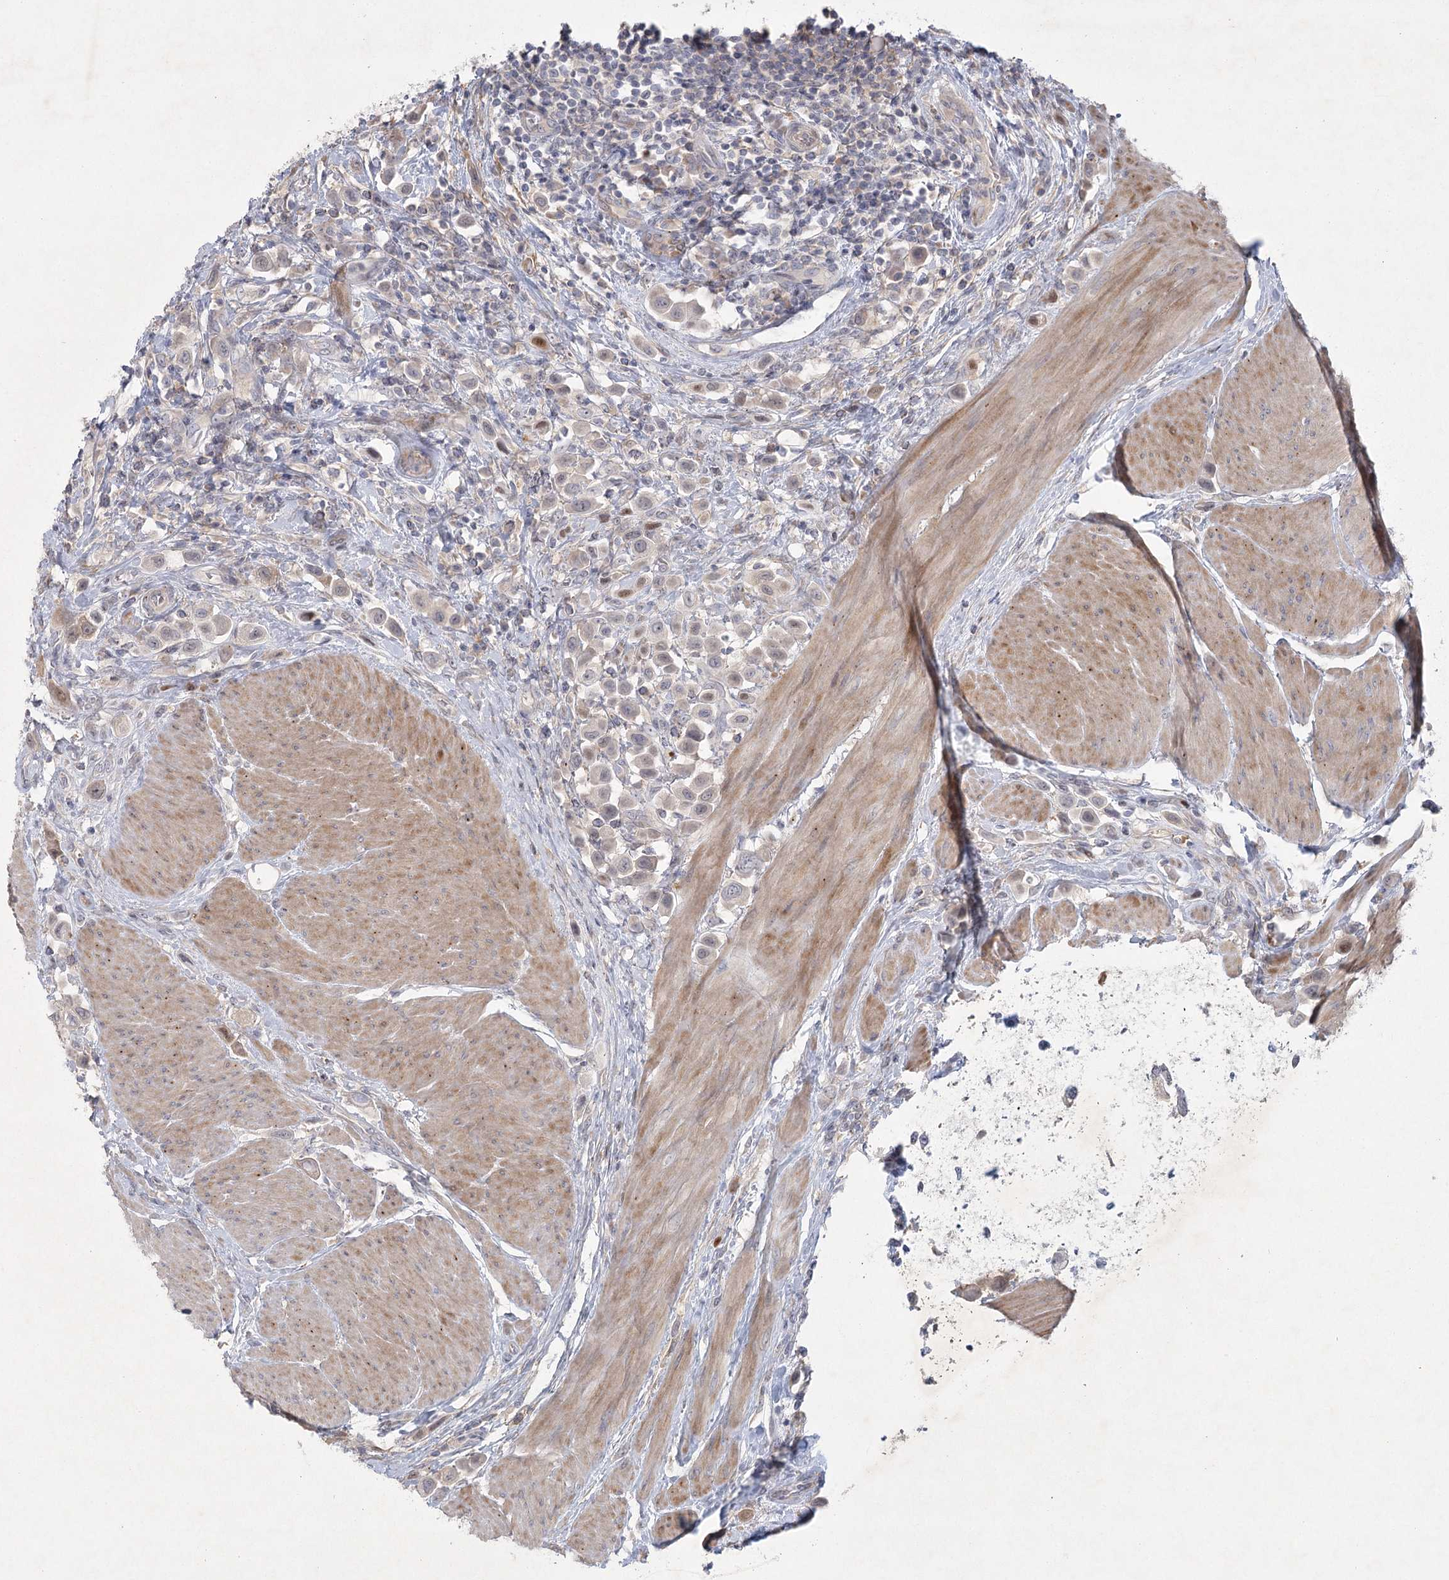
{"staining": {"intensity": "negative", "quantity": "none", "location": "none"}, "tissue": "urothelial cancer", "cell_type": "Tumor cells", "image_type": "cancer", "snomed": [{"axis": "morphology", "description": "Urothelial carcinoma, High grade"}, {"axis": "topography", "description": "Urinary bladder"}], "caption": "IHC histopathology image of neoplastic tissue: urothelial cancer stained with DAB demonstrates no significant protein staining in tumor cells.", "gene": "FAM110C", "patient": {"sex": "male", "age": 50}}